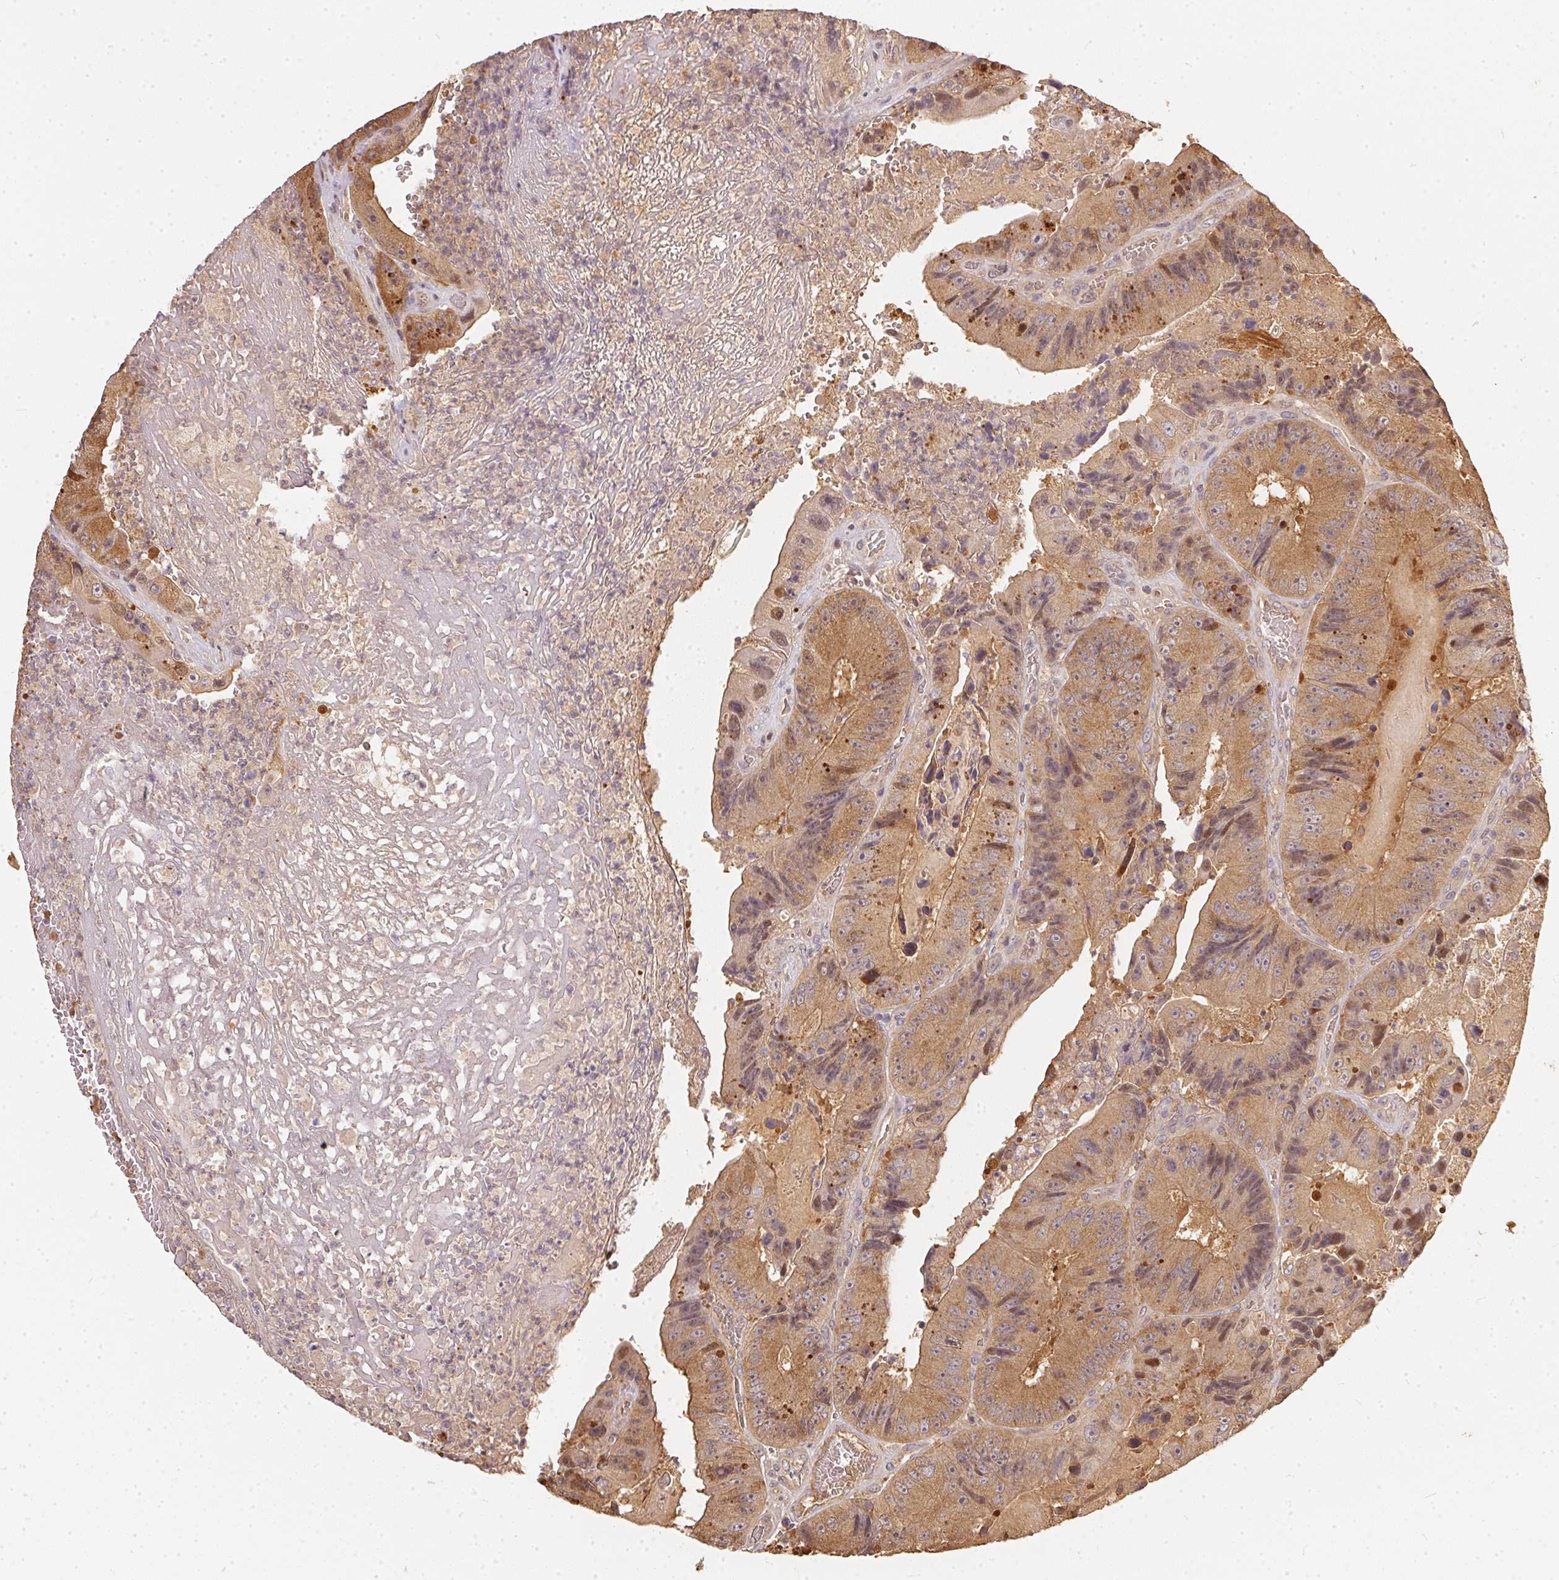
{"staining": {"intensity": "moderate", "quantity": ">75%", "location": "cytoplasmic/membranous"}, "tissue": "colorectal cancer", "cell_type": "Tumor cells", "image_type": "cancer", "snomed": [{"axis": "morphology", "description": "Adenocarcinoma, NOS"}, {"axis": "topography", "description": "Colon"}], "caption": "Immunohistochemical staining of human colorectal adenocarcinoma exhibits medium levels of moderate cytoplasmic/membranous expression in approximately >75% of tumor cells.", "gene": "BLMH", "patient": {"sex": "female", "age": 86}}